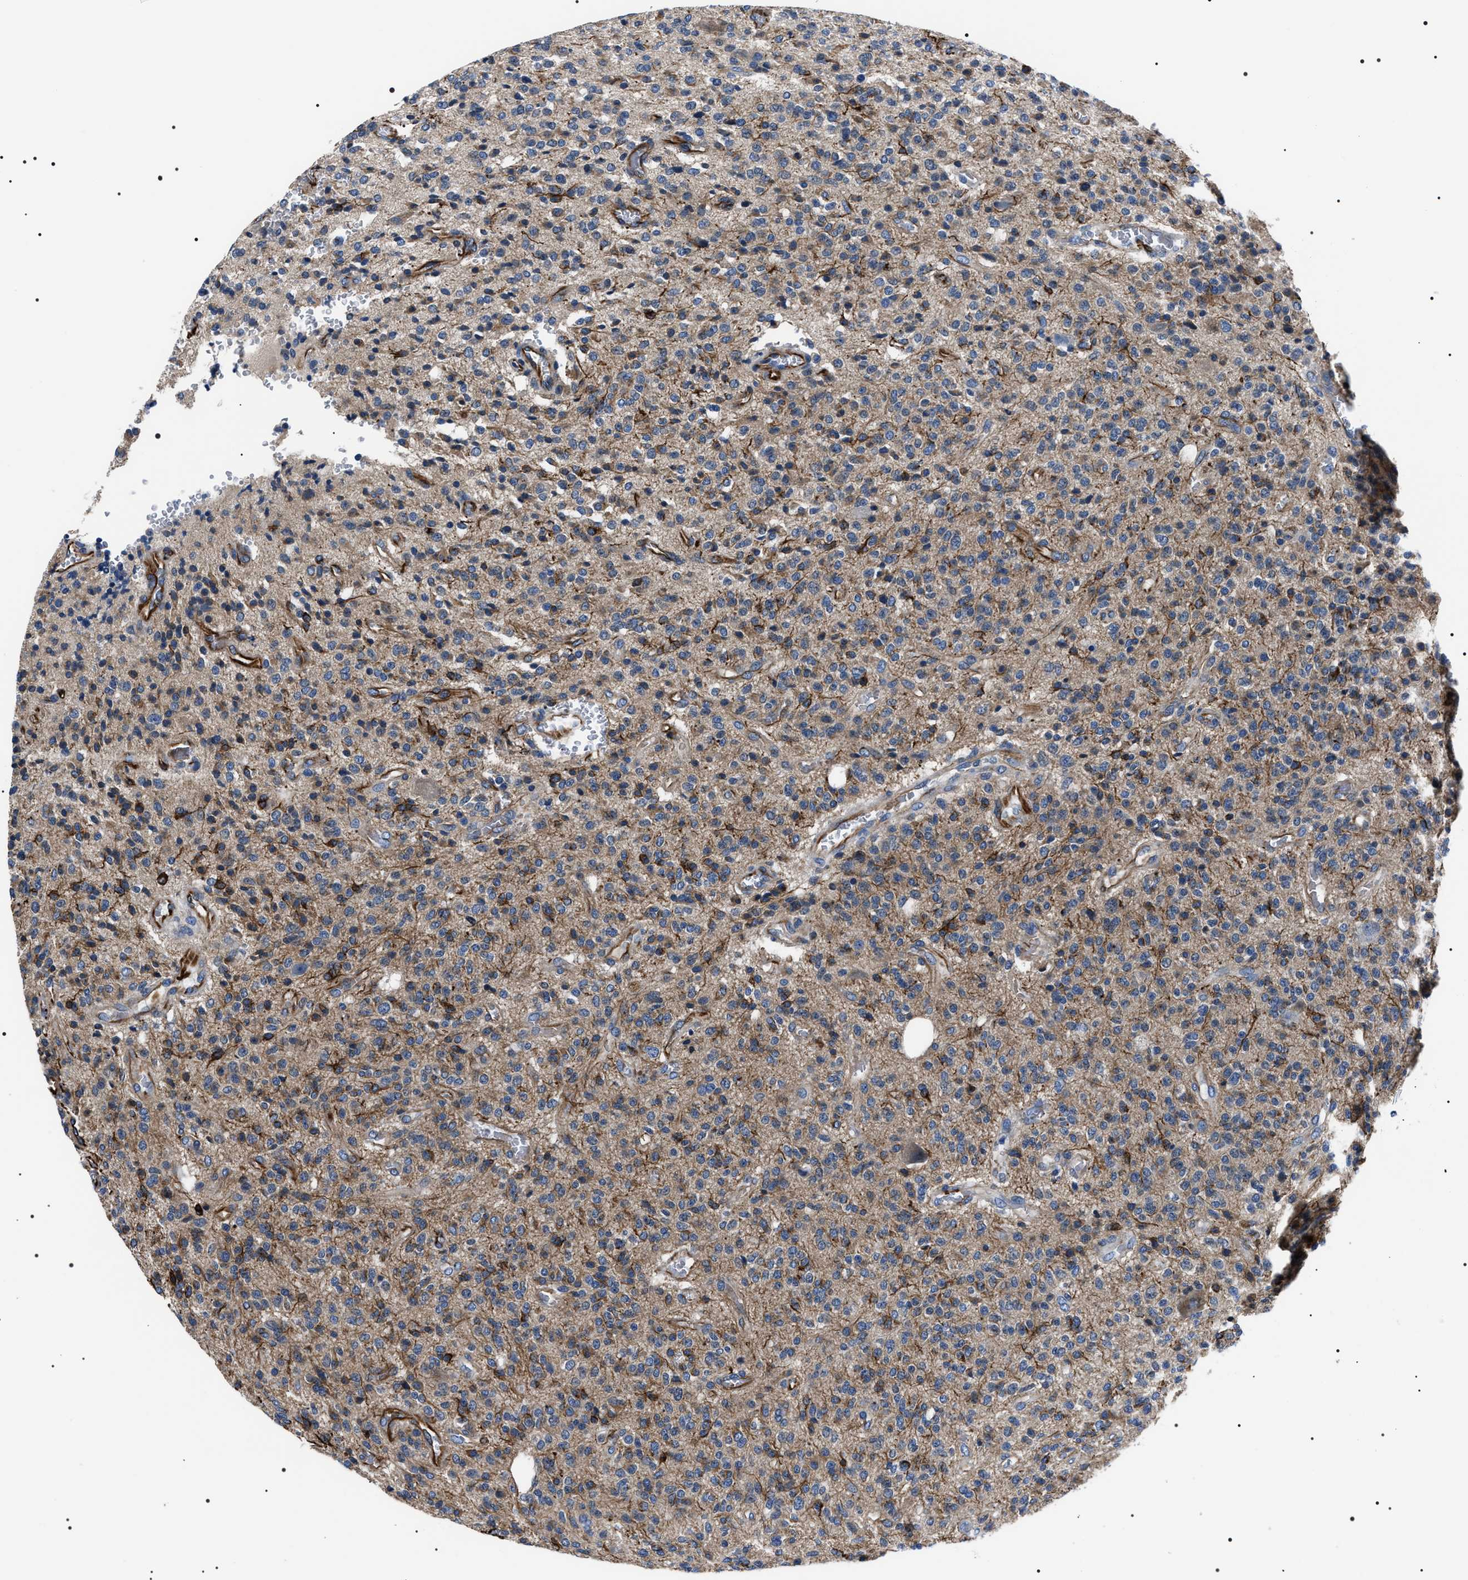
{"staining": {"intensity": "weak", "quantity": "25%-75%", "location": "cytoplasmic/membranous"}, "tissue": "glioma", "cell_type": "Tumor cells", "image_type": "cancer", "snomed": [{"axis": "morphology", "description": "Glioma, malignant, High grade"}, {"axis": "topography", "description": "Brain"}], "caption": "DAB (3,3'-diaminobenzidine) immunohistochemical staining of human malignant glioma (high-grade) shows weak cytoplasmic/membranous protein expression in about 25%-75% of tumor cells.", "gene": "BAG2", "patient": {"sex": "male", "age": 34}}